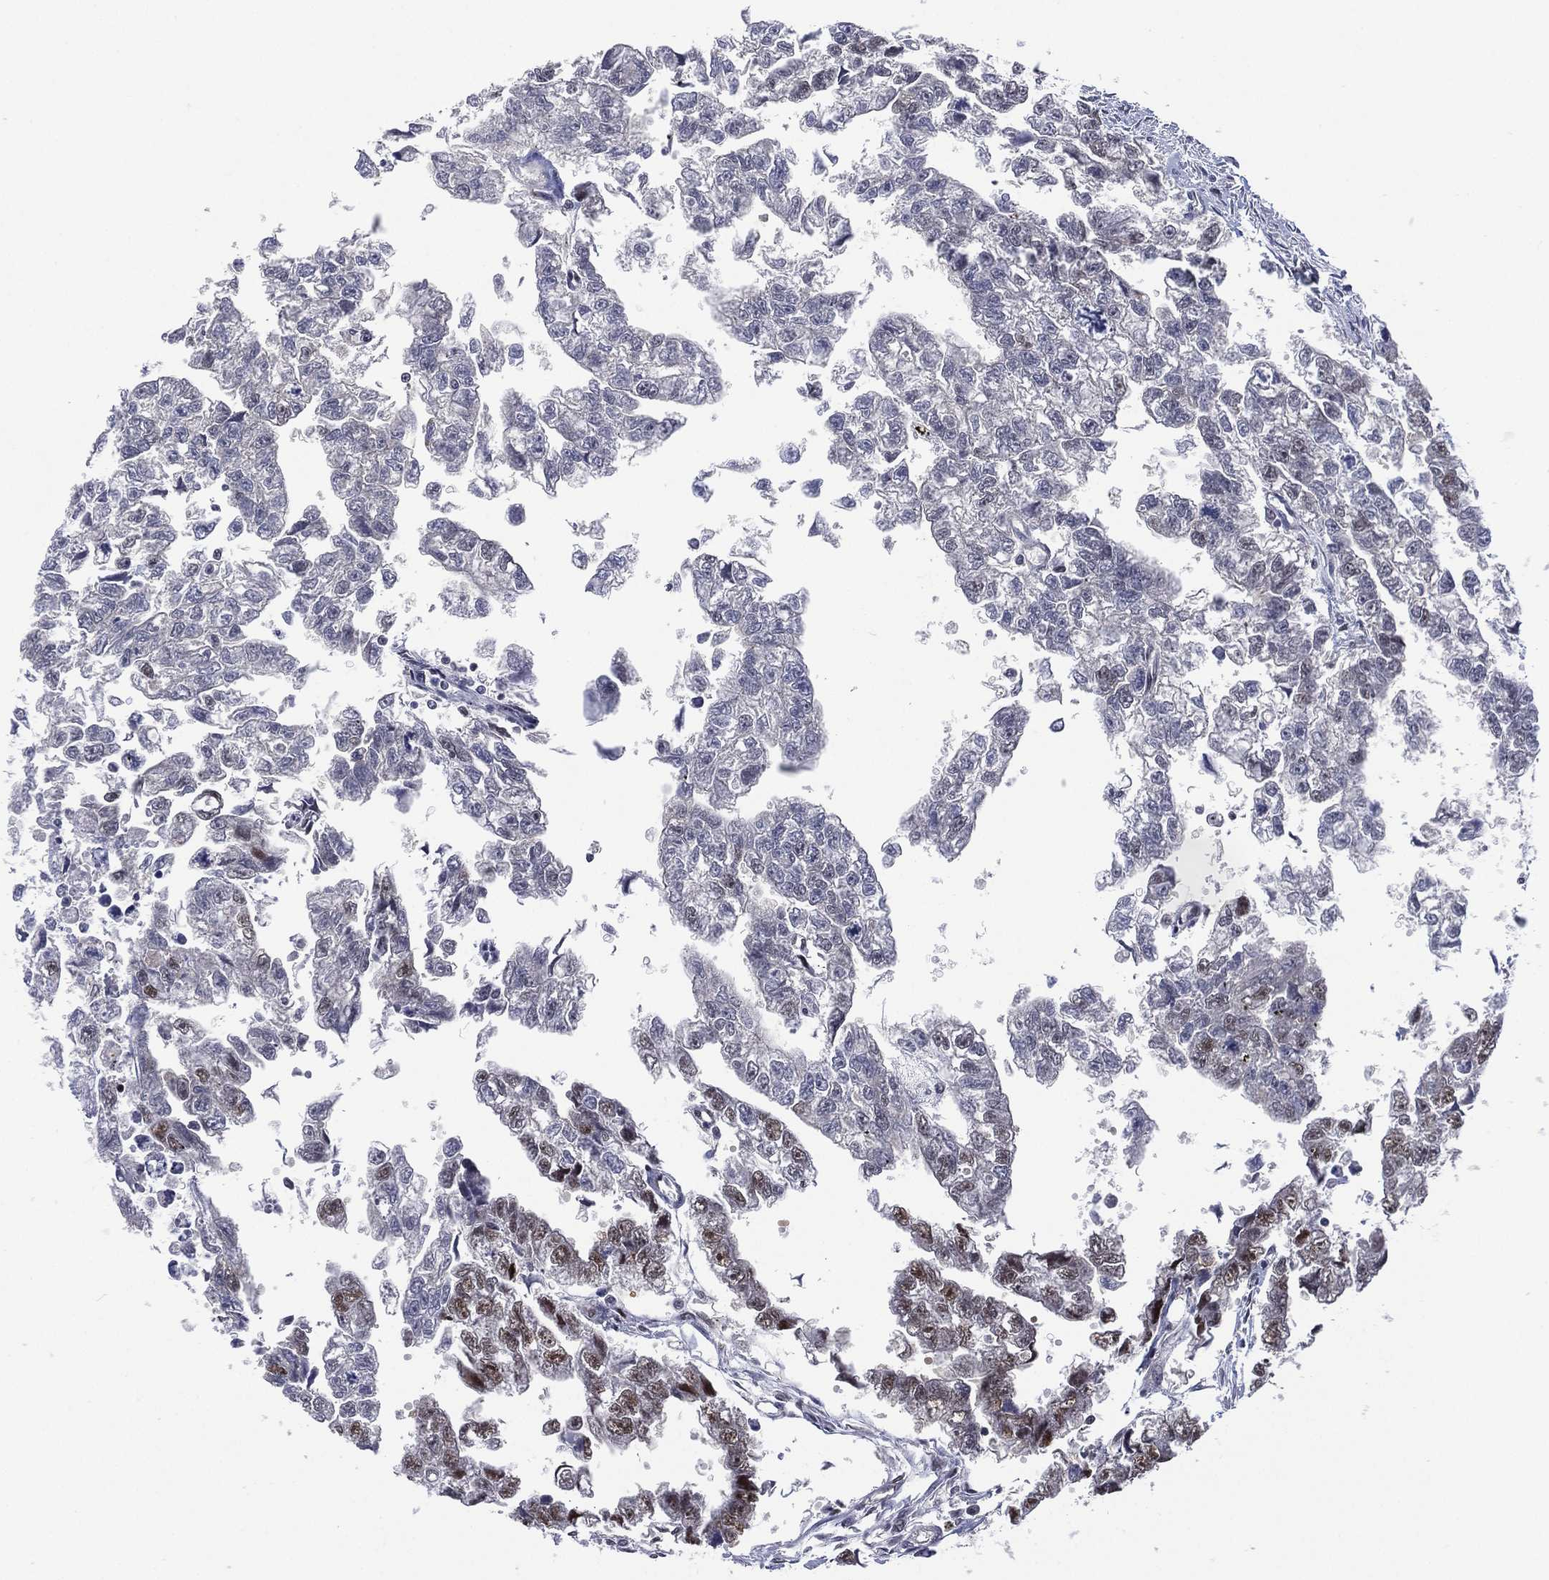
{"staining": {"intensity": "negative", "quantity": "none", "location": "none"}, "tissue": "testis cancer", "cell_type": "Tumor cells", "image_type": "cancer", "snomed": [{"axis": "morphology", "description": "Carcinoma, Embryonal, NOS"}, {"axis": "morphology", "description": "Teratoma, malignant, NOS"}, {"axis": "topography", "description": "Testis"}], "caption": "There is no significant staining in tumor cells of embryonal carcinoma (testis). (Brightfield microscopy of DAB immunohistochemistry at high magnification).", "gene": "GSE1", "patient": {"sex": "male", "age": 44}}